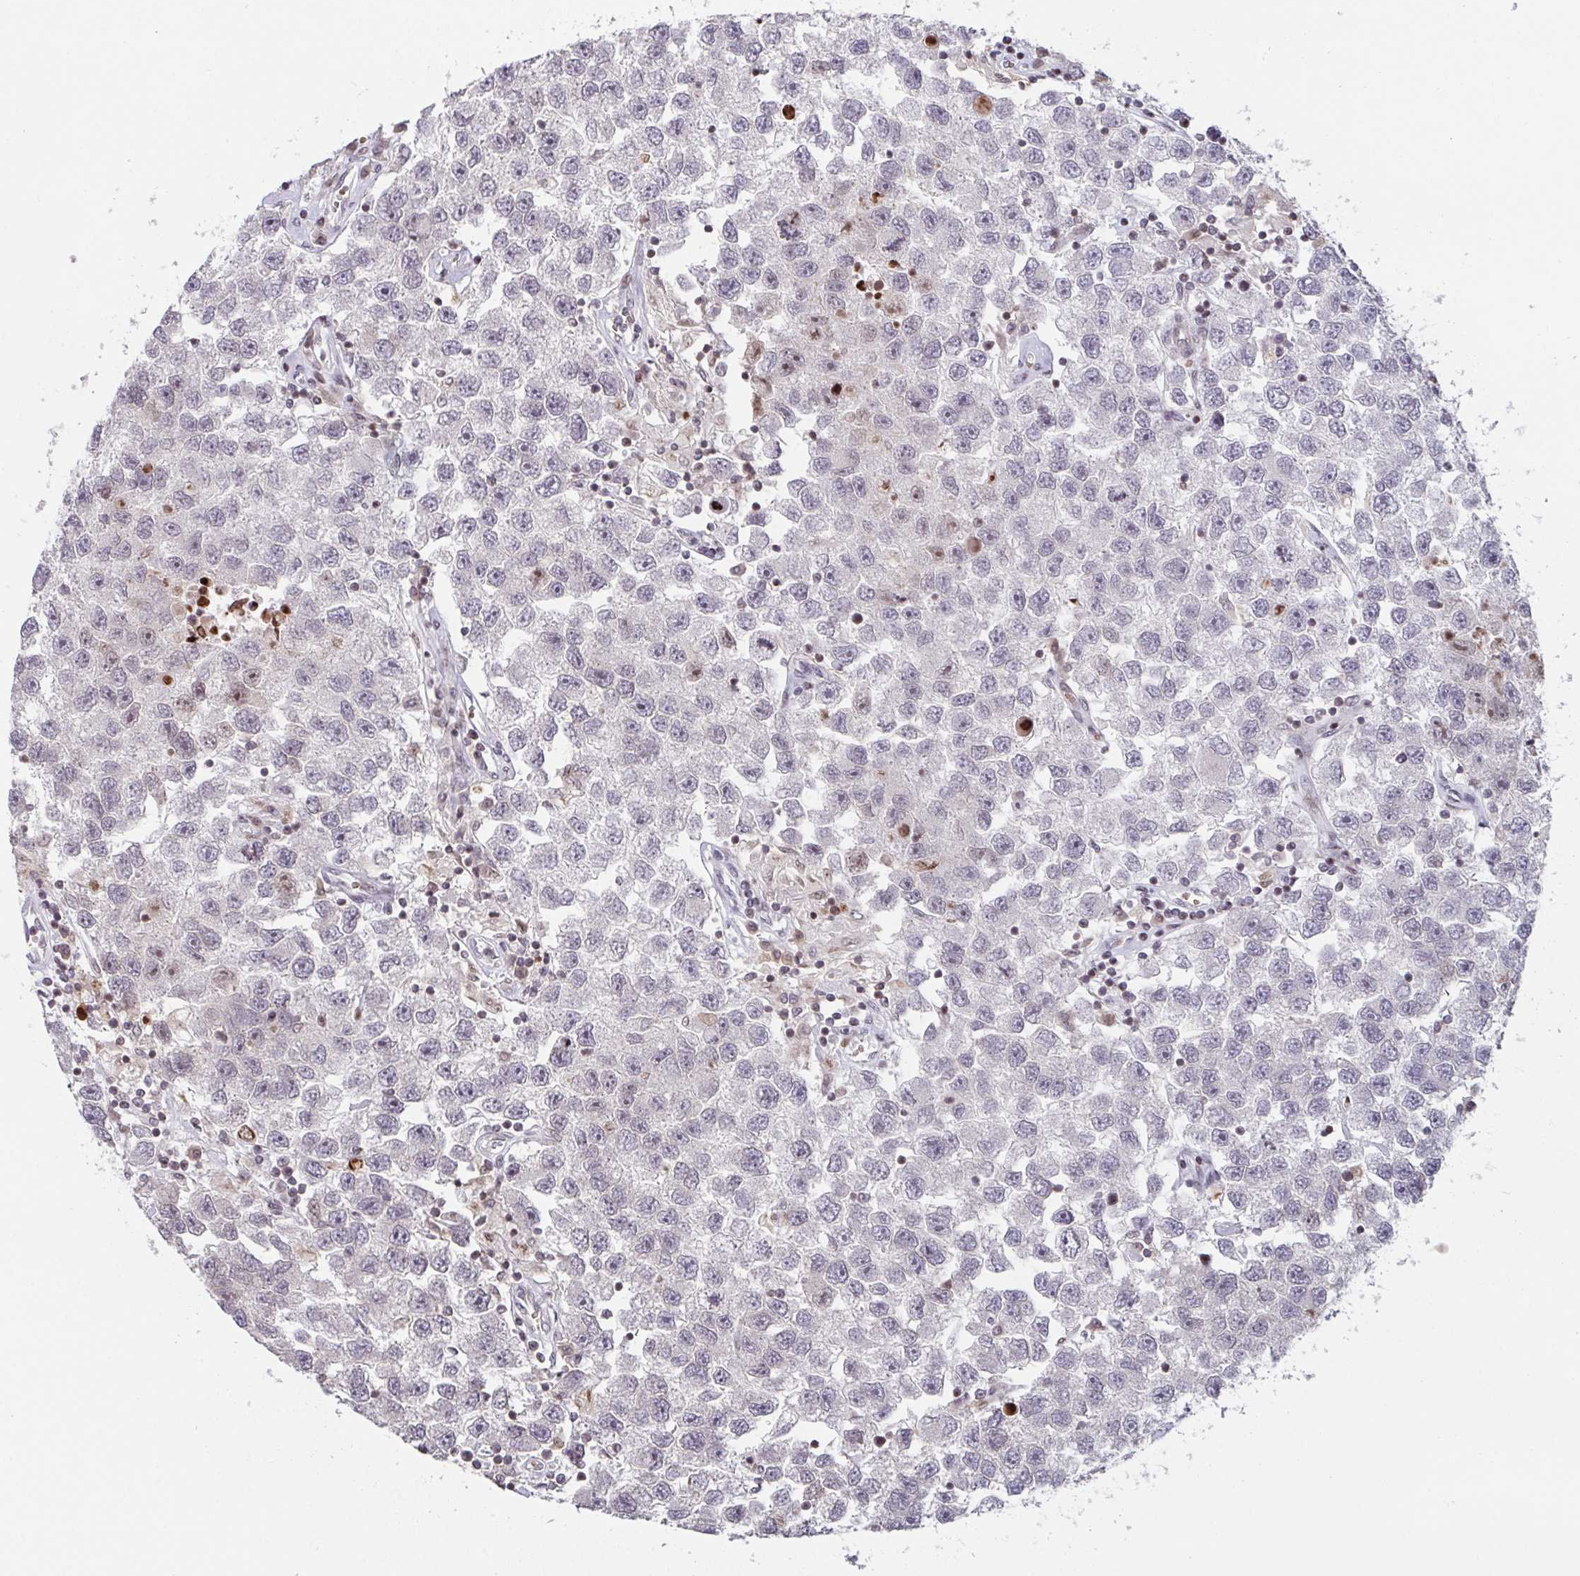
{"staining": {"intensity": "negative", "quantity": "none", "location": "none"}, "tissue": "testis cancer", "cell_type": "Tumor cells", "image_type": "cancer", "snomed": [{"axis": "morphology", "description": "Seminoma, NOS"}, {"axis": "topography", "description": "Testis"}], "caption": "This is a micrograph of IHC staining of testis cancer (seminoma), which shows no staining in tumor cells.", "gene": "PCDHB8", "patient": {"sex": "male", "age": 26}}